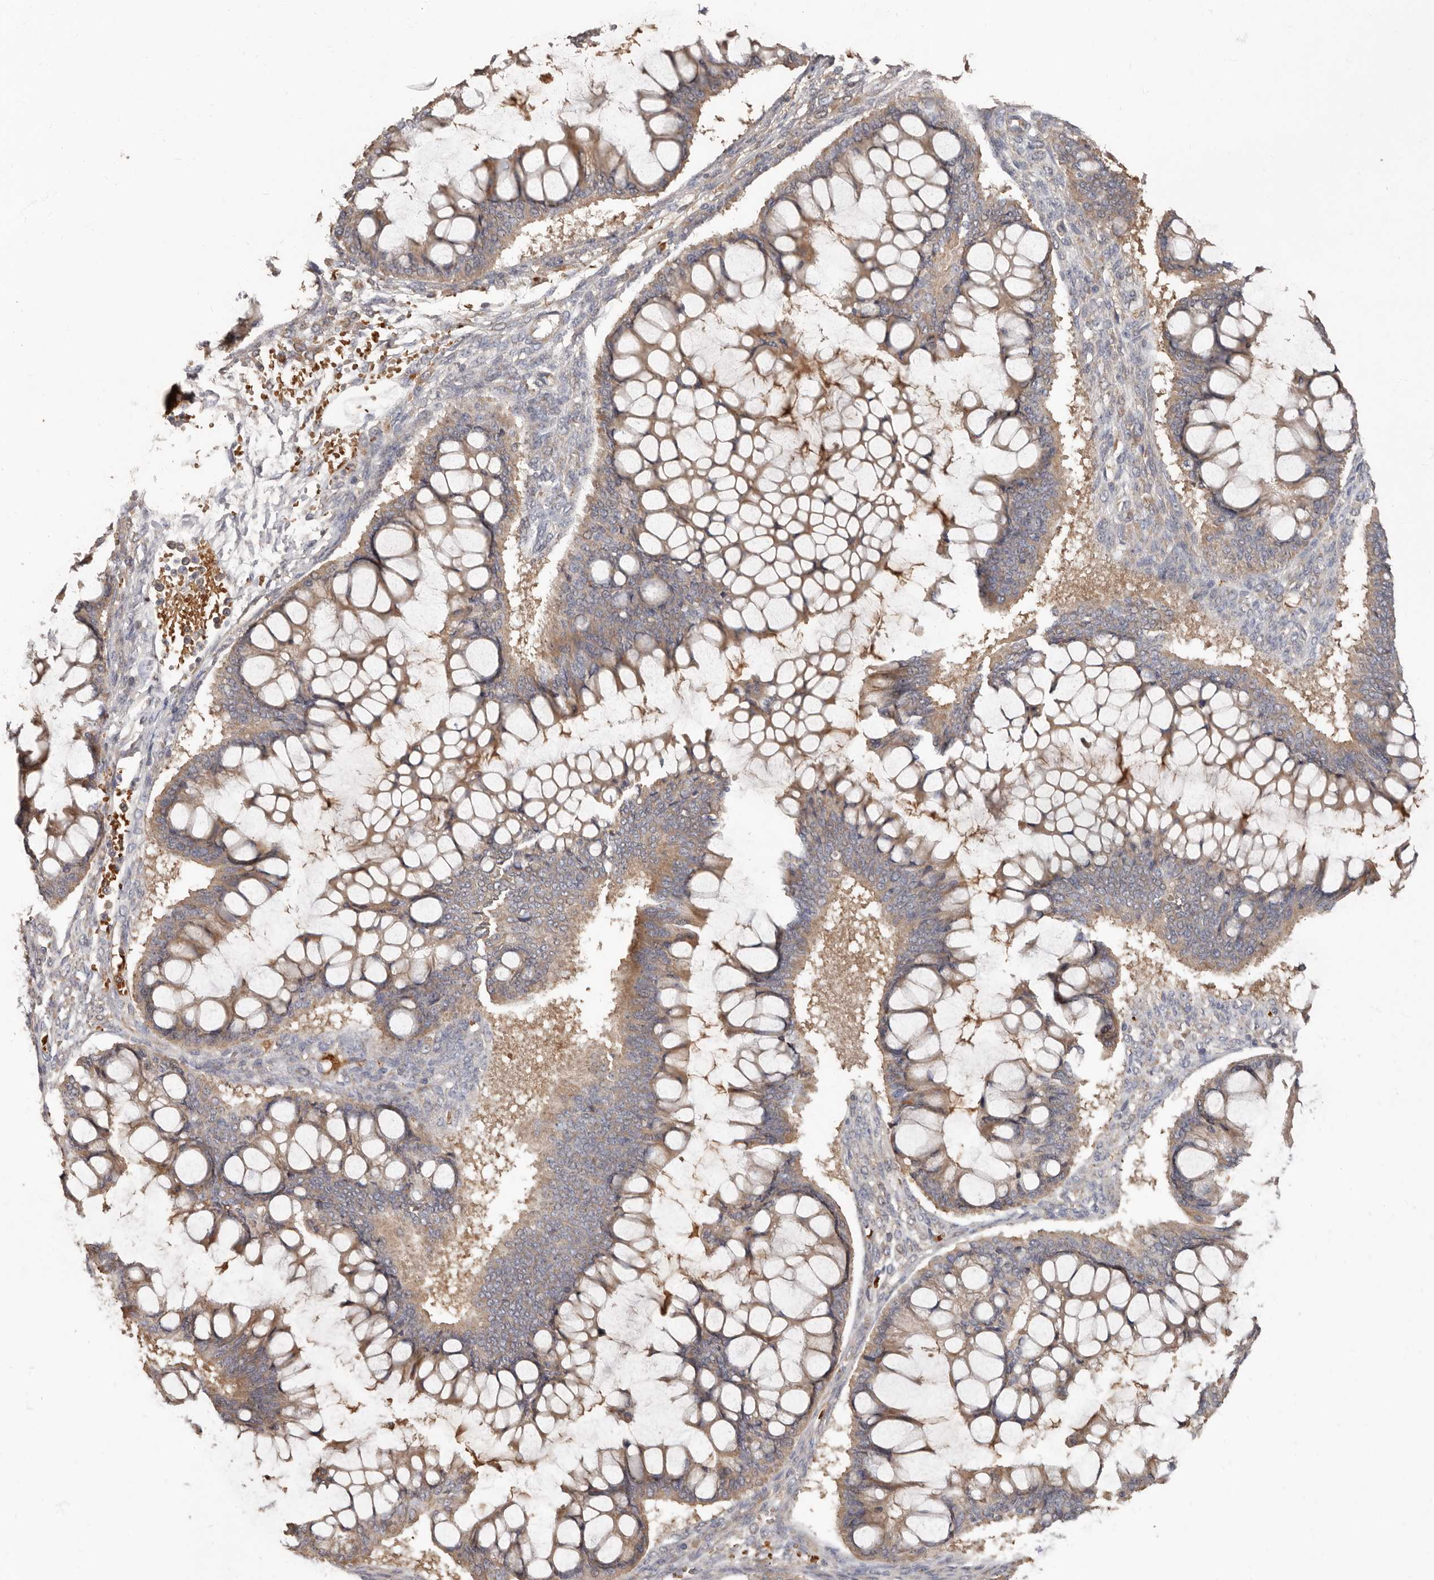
{"staining": {"intensity": "moderate", "quantity": ">75%", "location": "cytoplasmic/membranous"}, "tissue": "ovarian cancer", "cell_type": "Tumor cells", "image_type": "cancer", "snomed": [{"axis": "morphology", "description": "Cystadenocarcinoma, mucinous, NOS"}, {"axis": "topography", "description": "Ovary"}], "caption": "The image reveals staining of ovarian mucinous cystadenocarcinoma, revealing moderate cytoplasmic/membranous protein positivity (brown color) within tumor cells.", "gene": "KIF26B", "patient": {"sex": "female", "age": 73}}